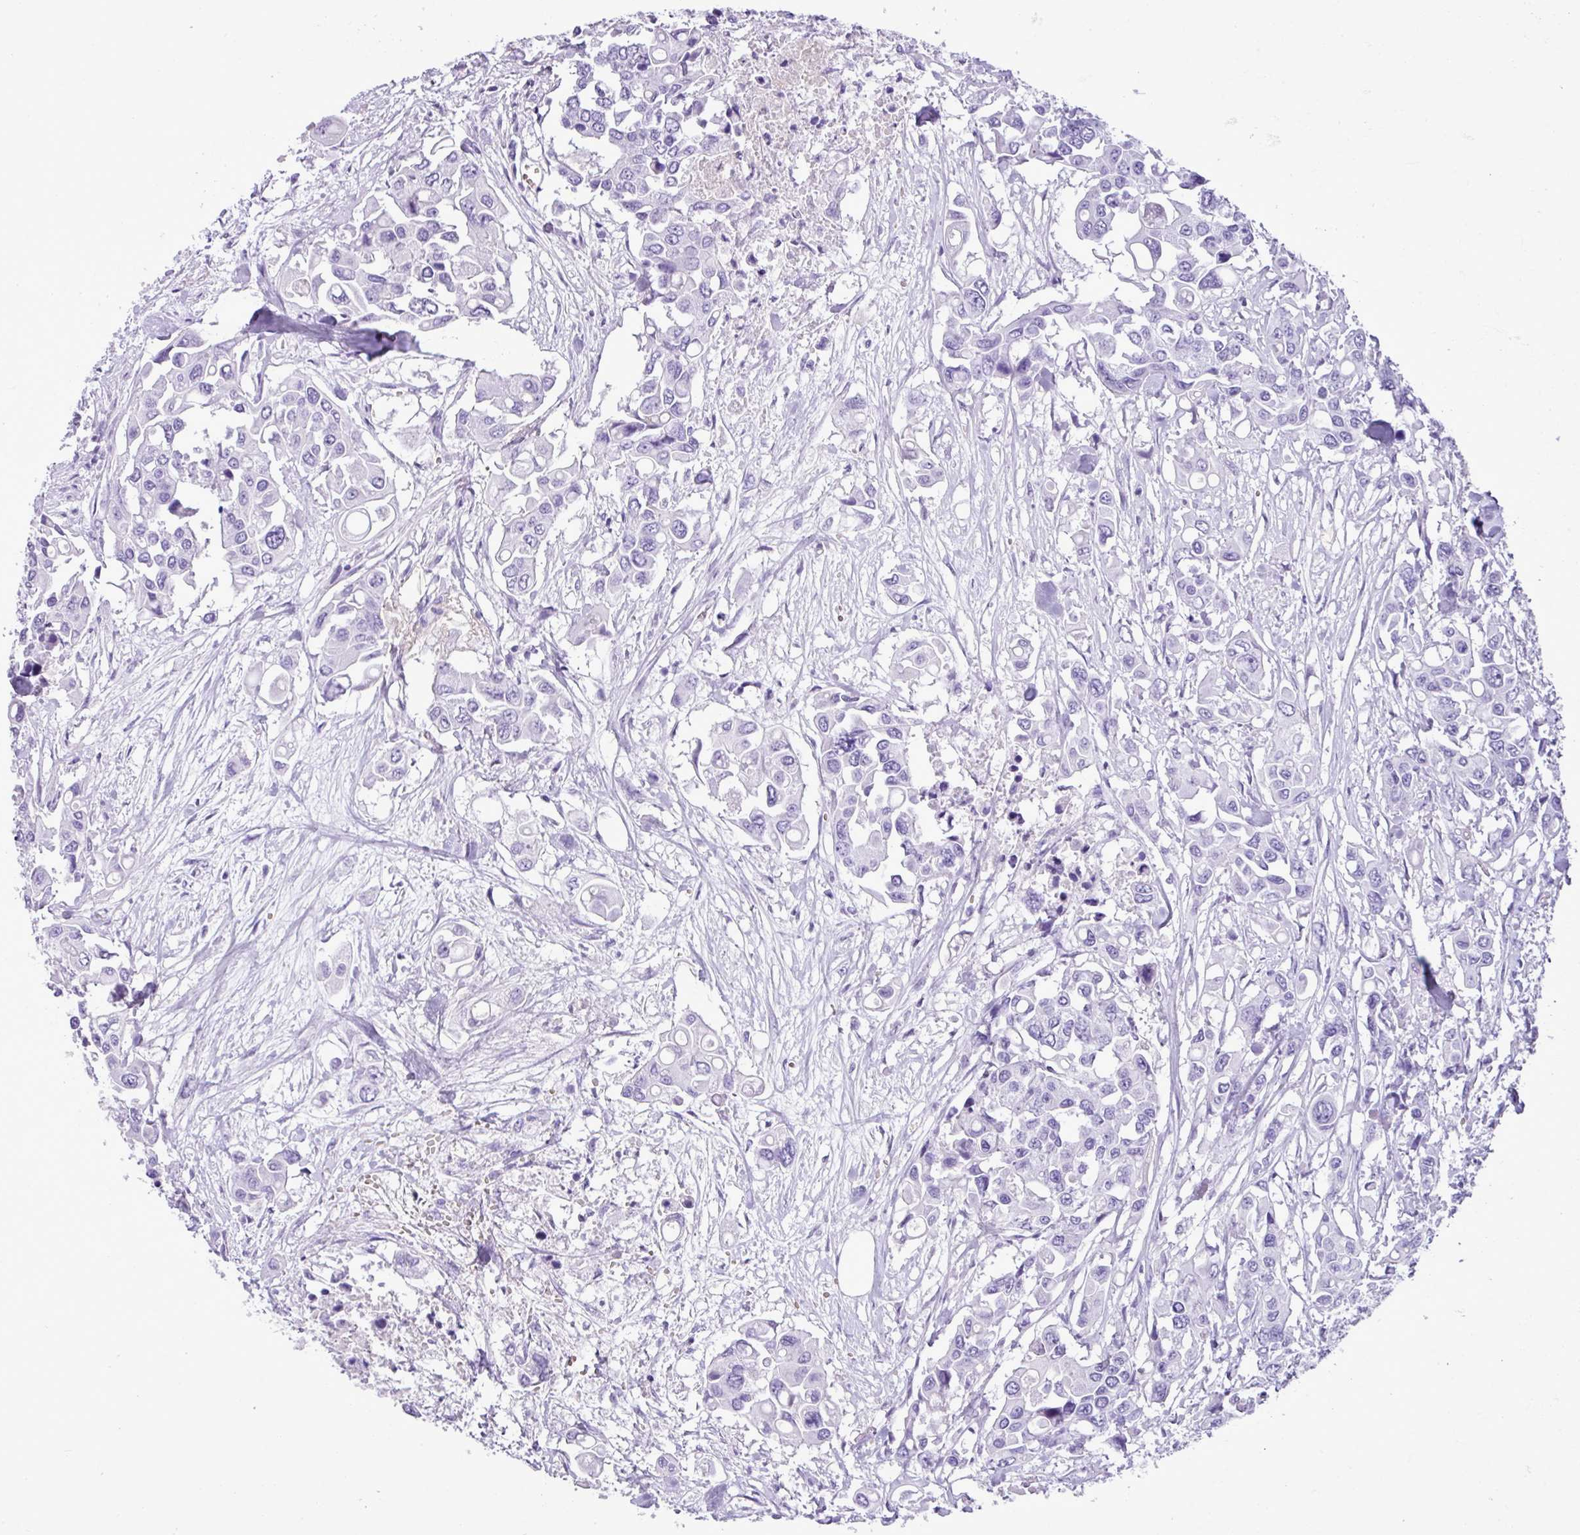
{"staining": {"intensity": "negative", "quantity": "none", "location": "none"}, "tissue": "colorectal cancer", "cell_type": "Tumor cells", "image_type": "cancer", "snomed": [{"axis": "morphology", "description": "Adenocarcinoma, NOS"}, {"axis": "topography", "description": "Colon"}], "caption": "Immunohistochemistry micrograph of human colorectal adenocarcinoma stained for a protein (brown), which exhibits no positivity in tumor cells. The staining is performed using DAB brown chromogen with nuclei counter-stained in using hematoxylin.", "gene": "ZSCAN5A", "patient": {"sex": "male", "age": 77}}